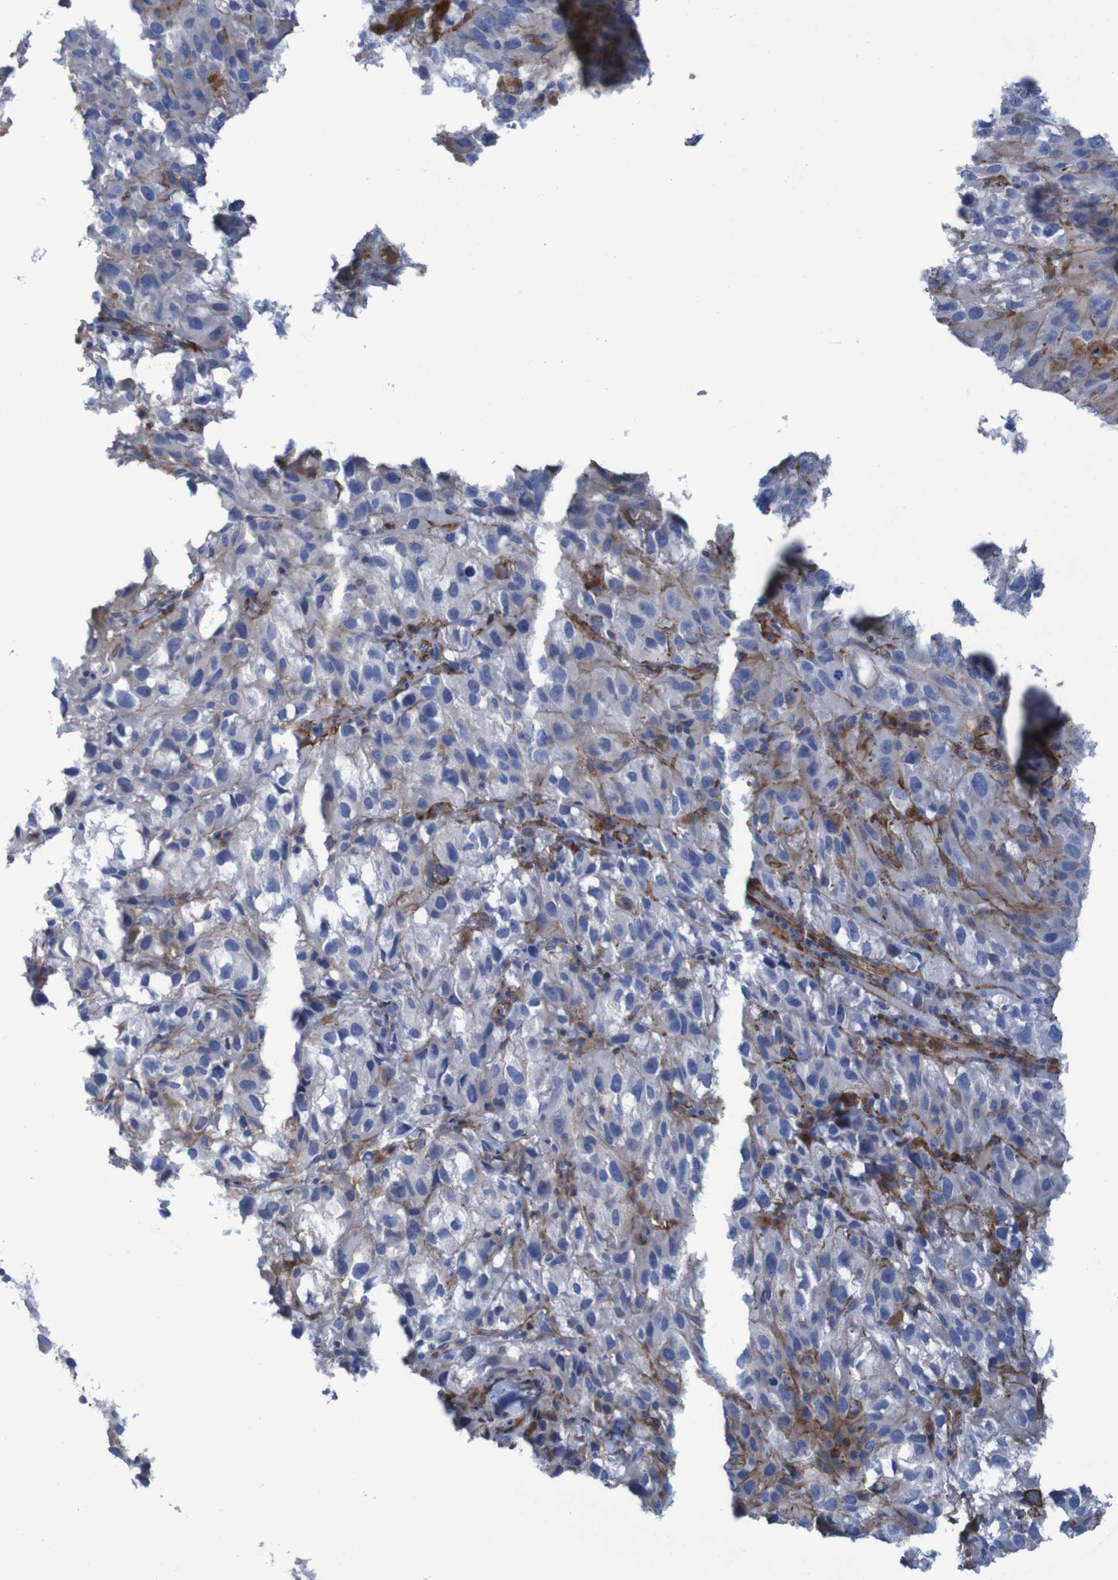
{"staining": {"intensity": "moderate", "quantity": "<25%", "location": "cytoplasmic/membranous"}, "tissue": "melanoma", "cell_type": "Tumor cells", "image_type": "cancer", "snomed": [{"axis": "morphology", "description": "Malignant melanoma, NOS"}, {"axis": "topography", "description": "Skin"}], "caption": "Melanoma stained with a protein marker reveals moderate staining in tumor cells.", "gene": "RNF182", "patient": {"sex": "female", "age": 104}}